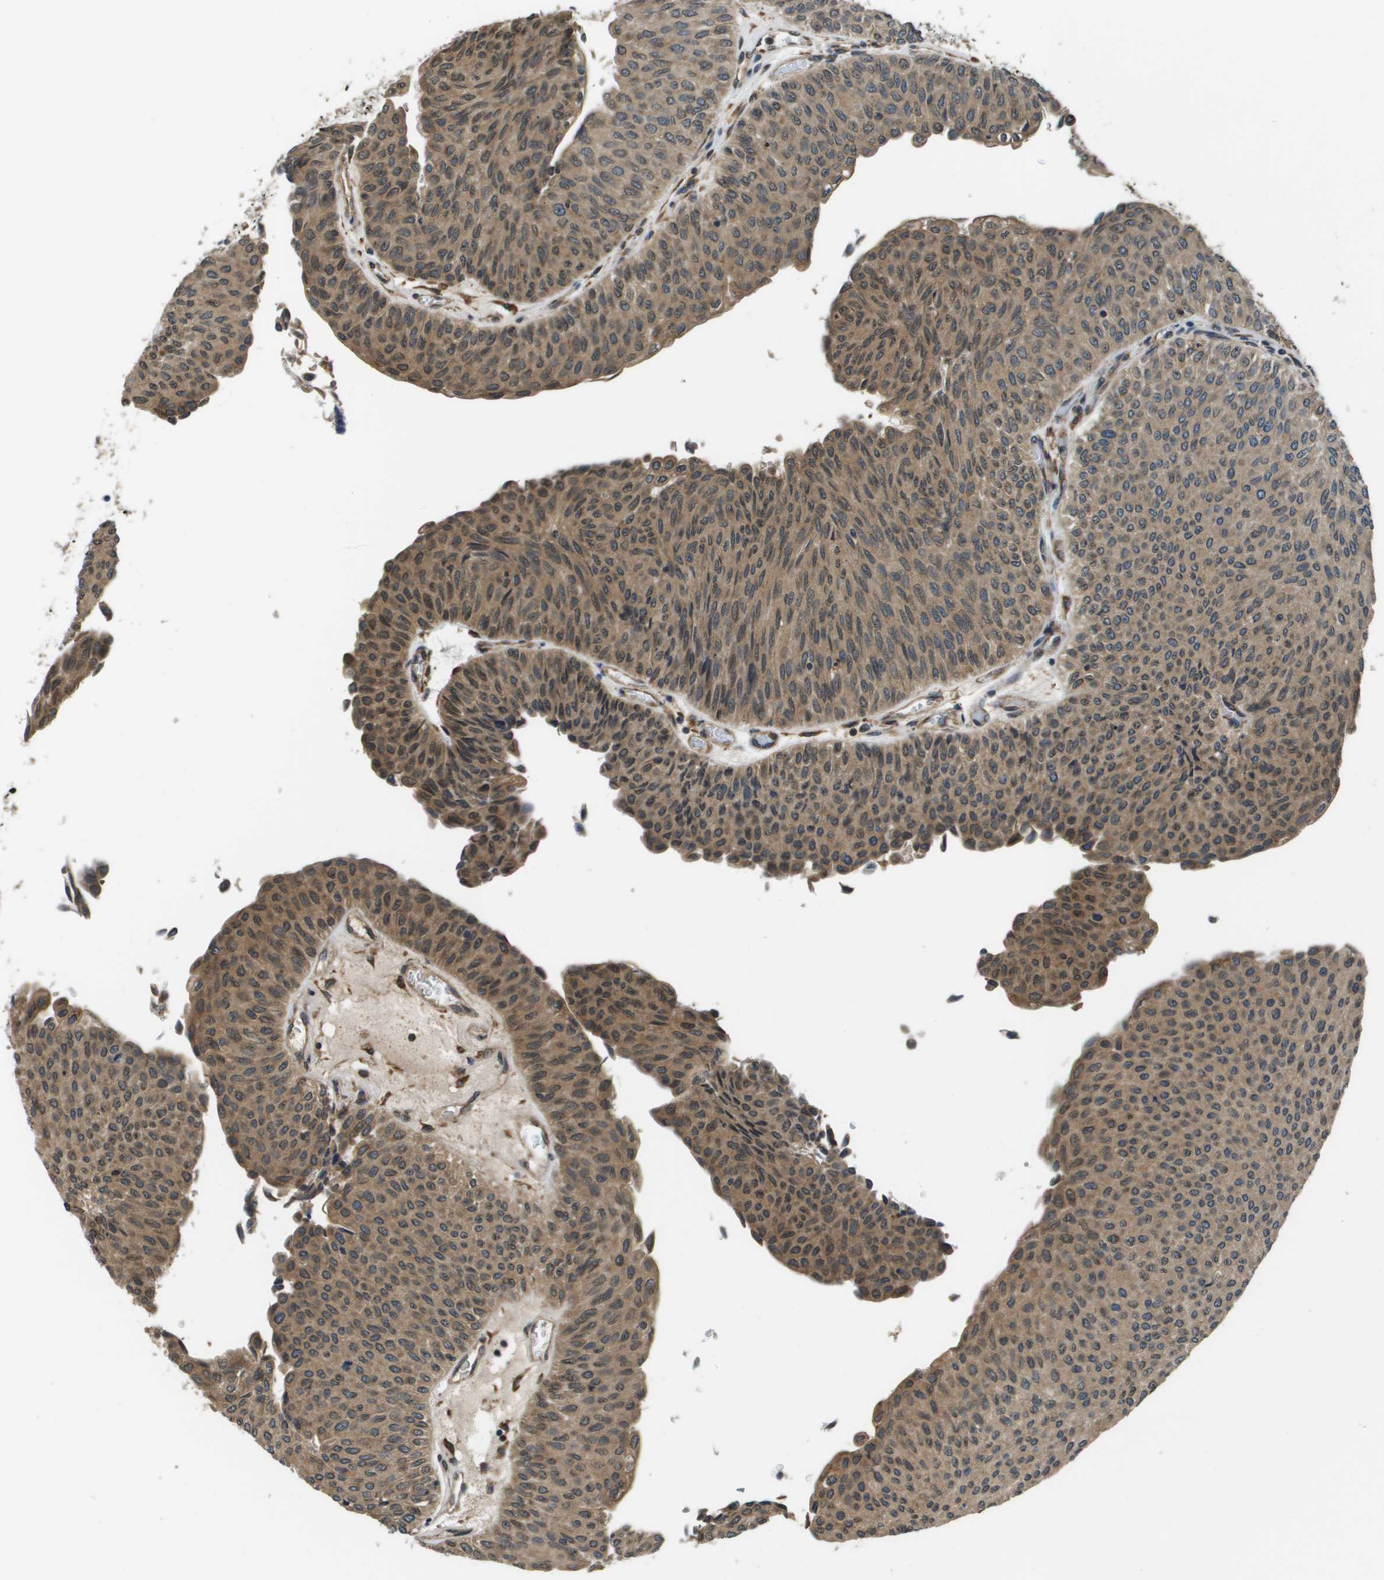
{"staining": {"intensity": "moderate", "quantity": ">75%", "location": "cytoplasmic/membranous"}, "tissue": "urothelial cancer", "cell_type": "Tumor cells", "image_type": "cancer", "snomed": [{"axis": "morphology", "description": "Urothelial carcinoma, Low grade"}, {"axis": "topography", "description": "Urinary bladder"}], "caption": "Brown immunohistochemical staining in low-grade urothelial carcinoma exhibits moderate cytoplasmic/membranous positivity in about >75% of tumor cells.", "gene": "SEC62", "patient": {"sex": "male", "age": 78}}